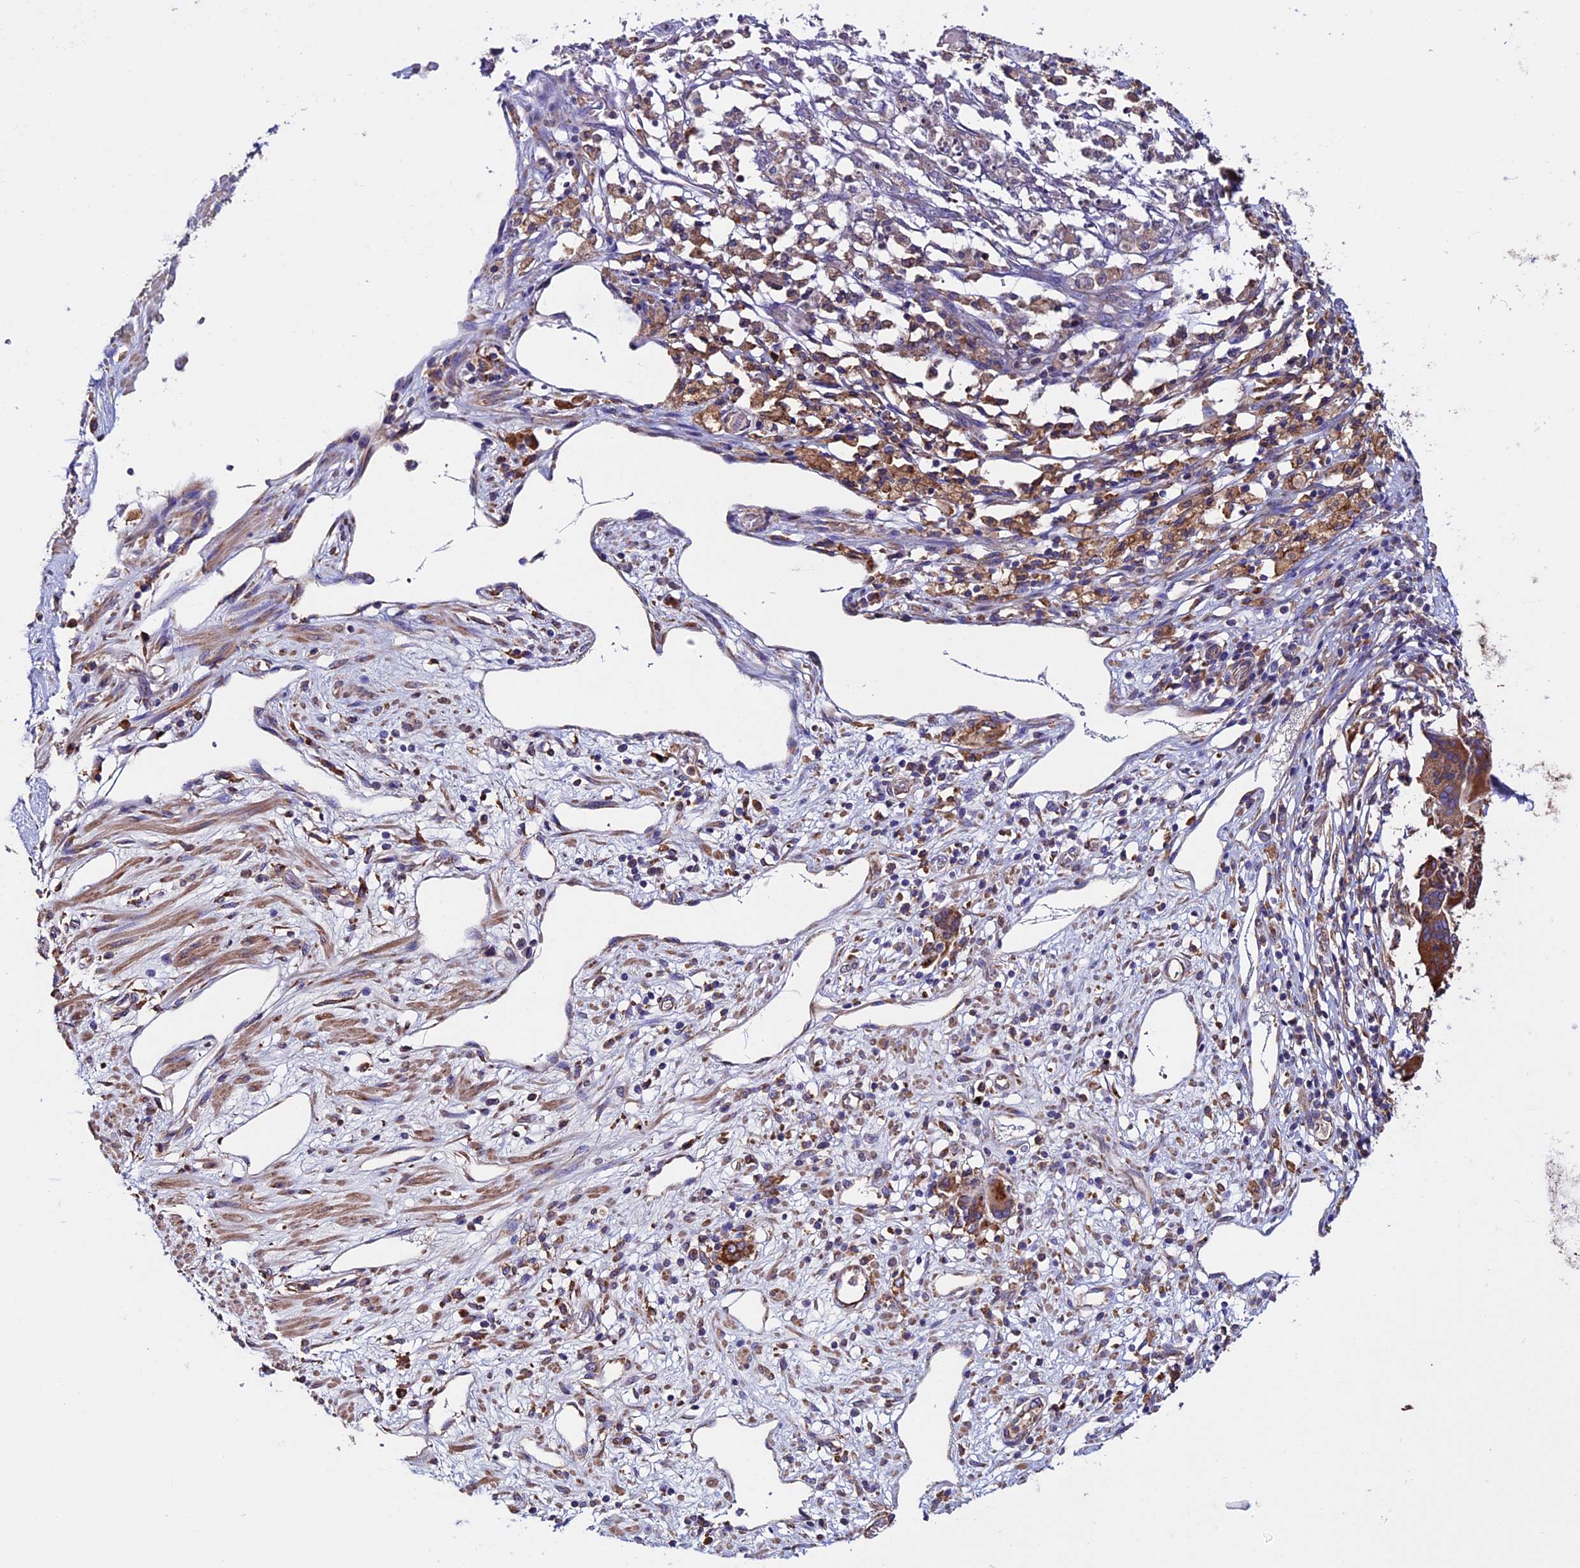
{"staining": {"intensity": "moderate", "quantity": ">75%", "location": "cytoplasmic/membranous"}, "tissue": "stomach cancer", "cell_type": "Tumor cells", "image_type": "cancer", "snomed": [{"axis": "morphology", "description": "Adenocarcinoma, NOS"}, {"axis": "morphology", "description": "Adenocarcinoma, High grade"}, {"axis": "topography", "description": "Stomach, upper"}, {"axis": "topography", "description": "Stomach, lower"}], "caption": "This photomicrograph reveals immunohistochemistry (IHC) staining of human stomach adenocarcinoma, with medium moderate cytoplasmic/membranous positivity in about >75% of tumor cells.", "gene": "BTBD3", "patient": {"sex": "female", "age": 65}}